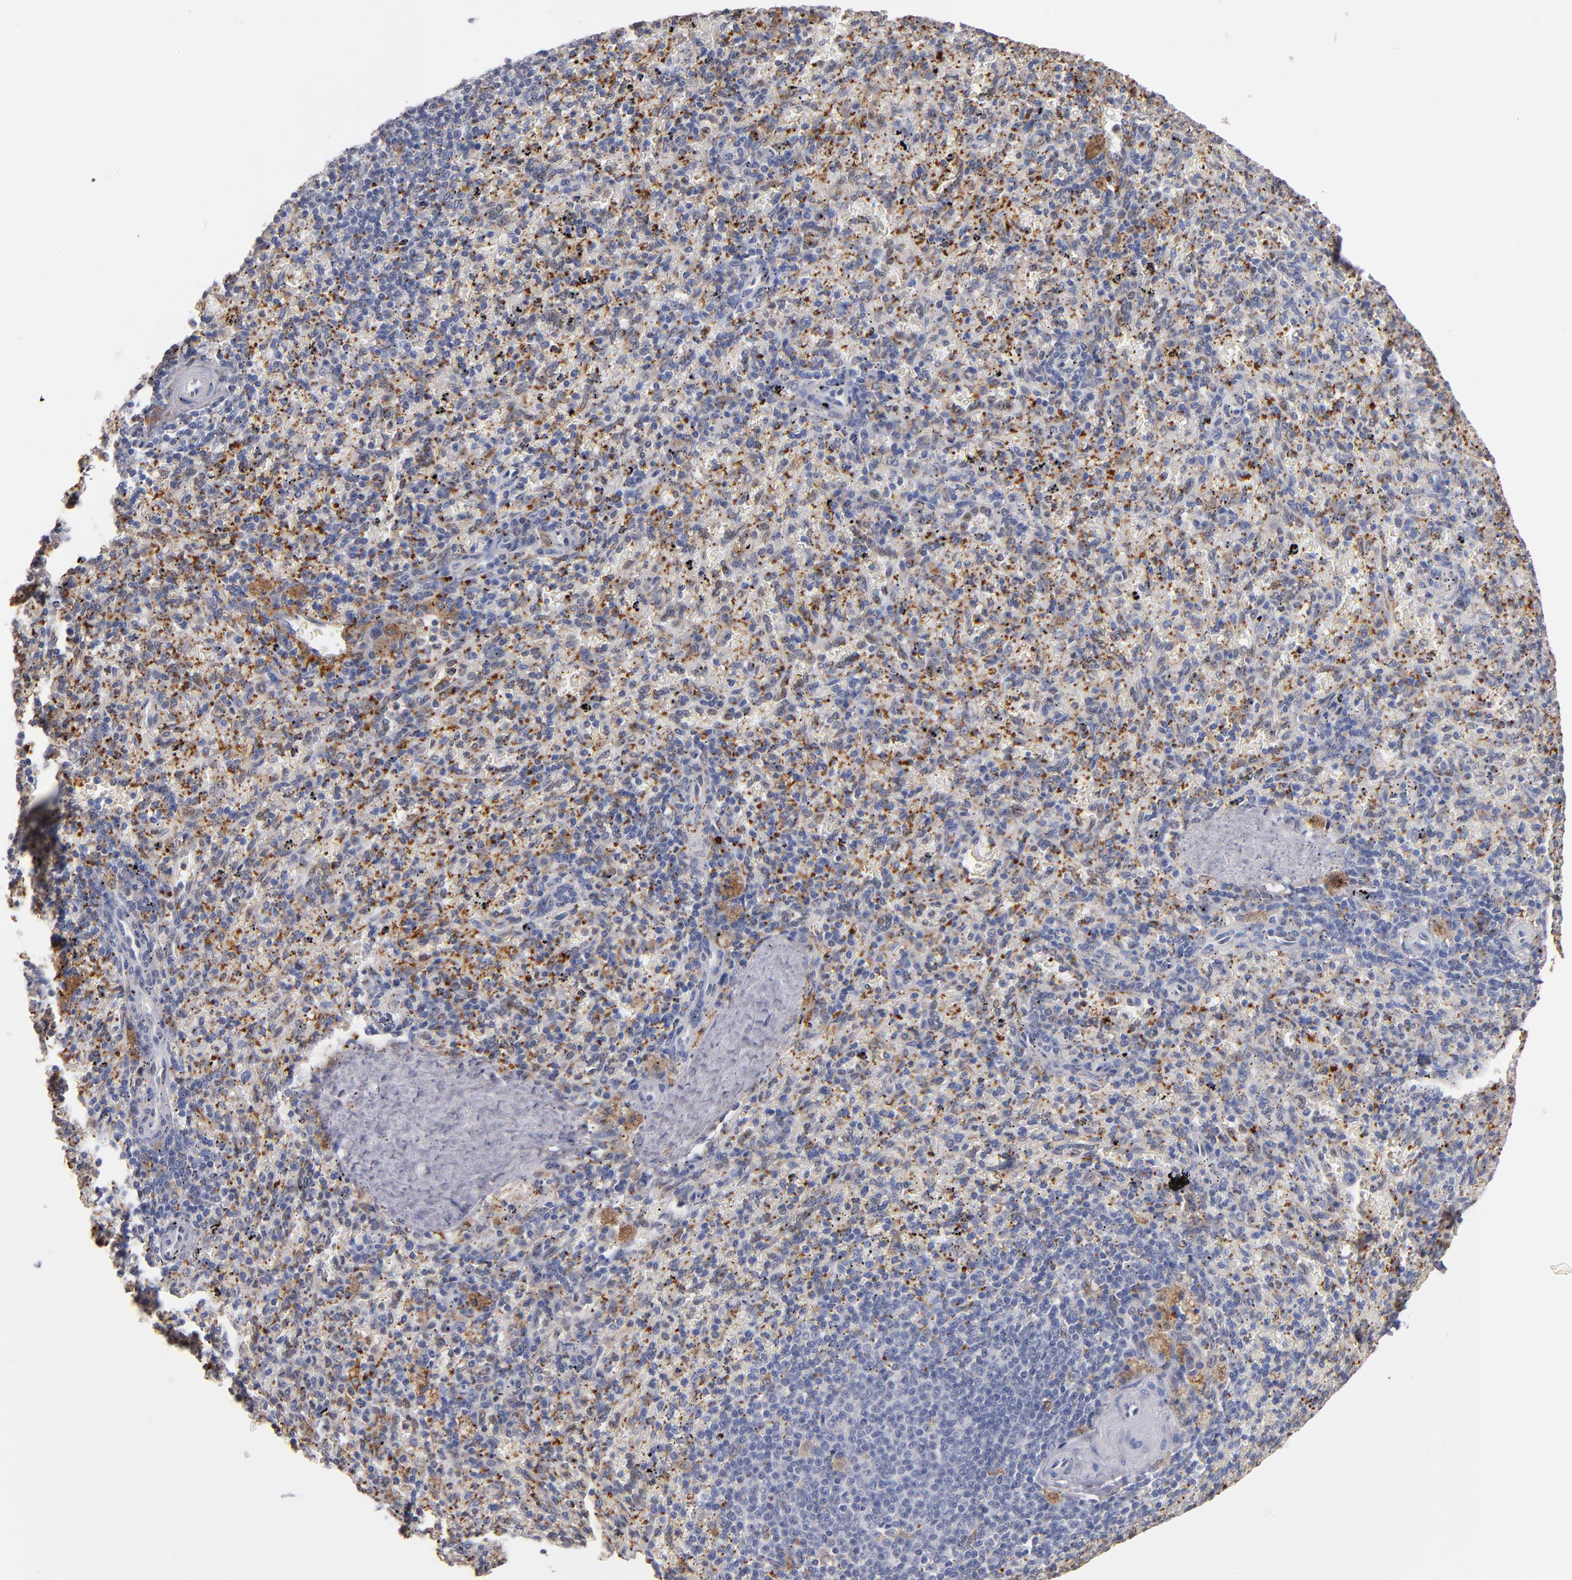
{"staining": {"intensity": "moderate", "quantity": "25%-75%", "location": "cytoplasmic/membranous"}, "tissue": "spleen", "cell_type": "Cells in red pulp", "image_type": "normal", "snomed": [{"axis": "morphology", "description": "Normal tissue, NOS"}, {"axis": "topography", "description": "Spleen"}], "caption": "IHC (DAB (3,3'-diaminobenzidine)) staining of benign human spleen demonstrates moderate cytoplasmic/membranous protein staining in approximately 25%-75% of cells in red pulp.", "gene": "SELP", "patient": {"sex": "female", "age": 43}}